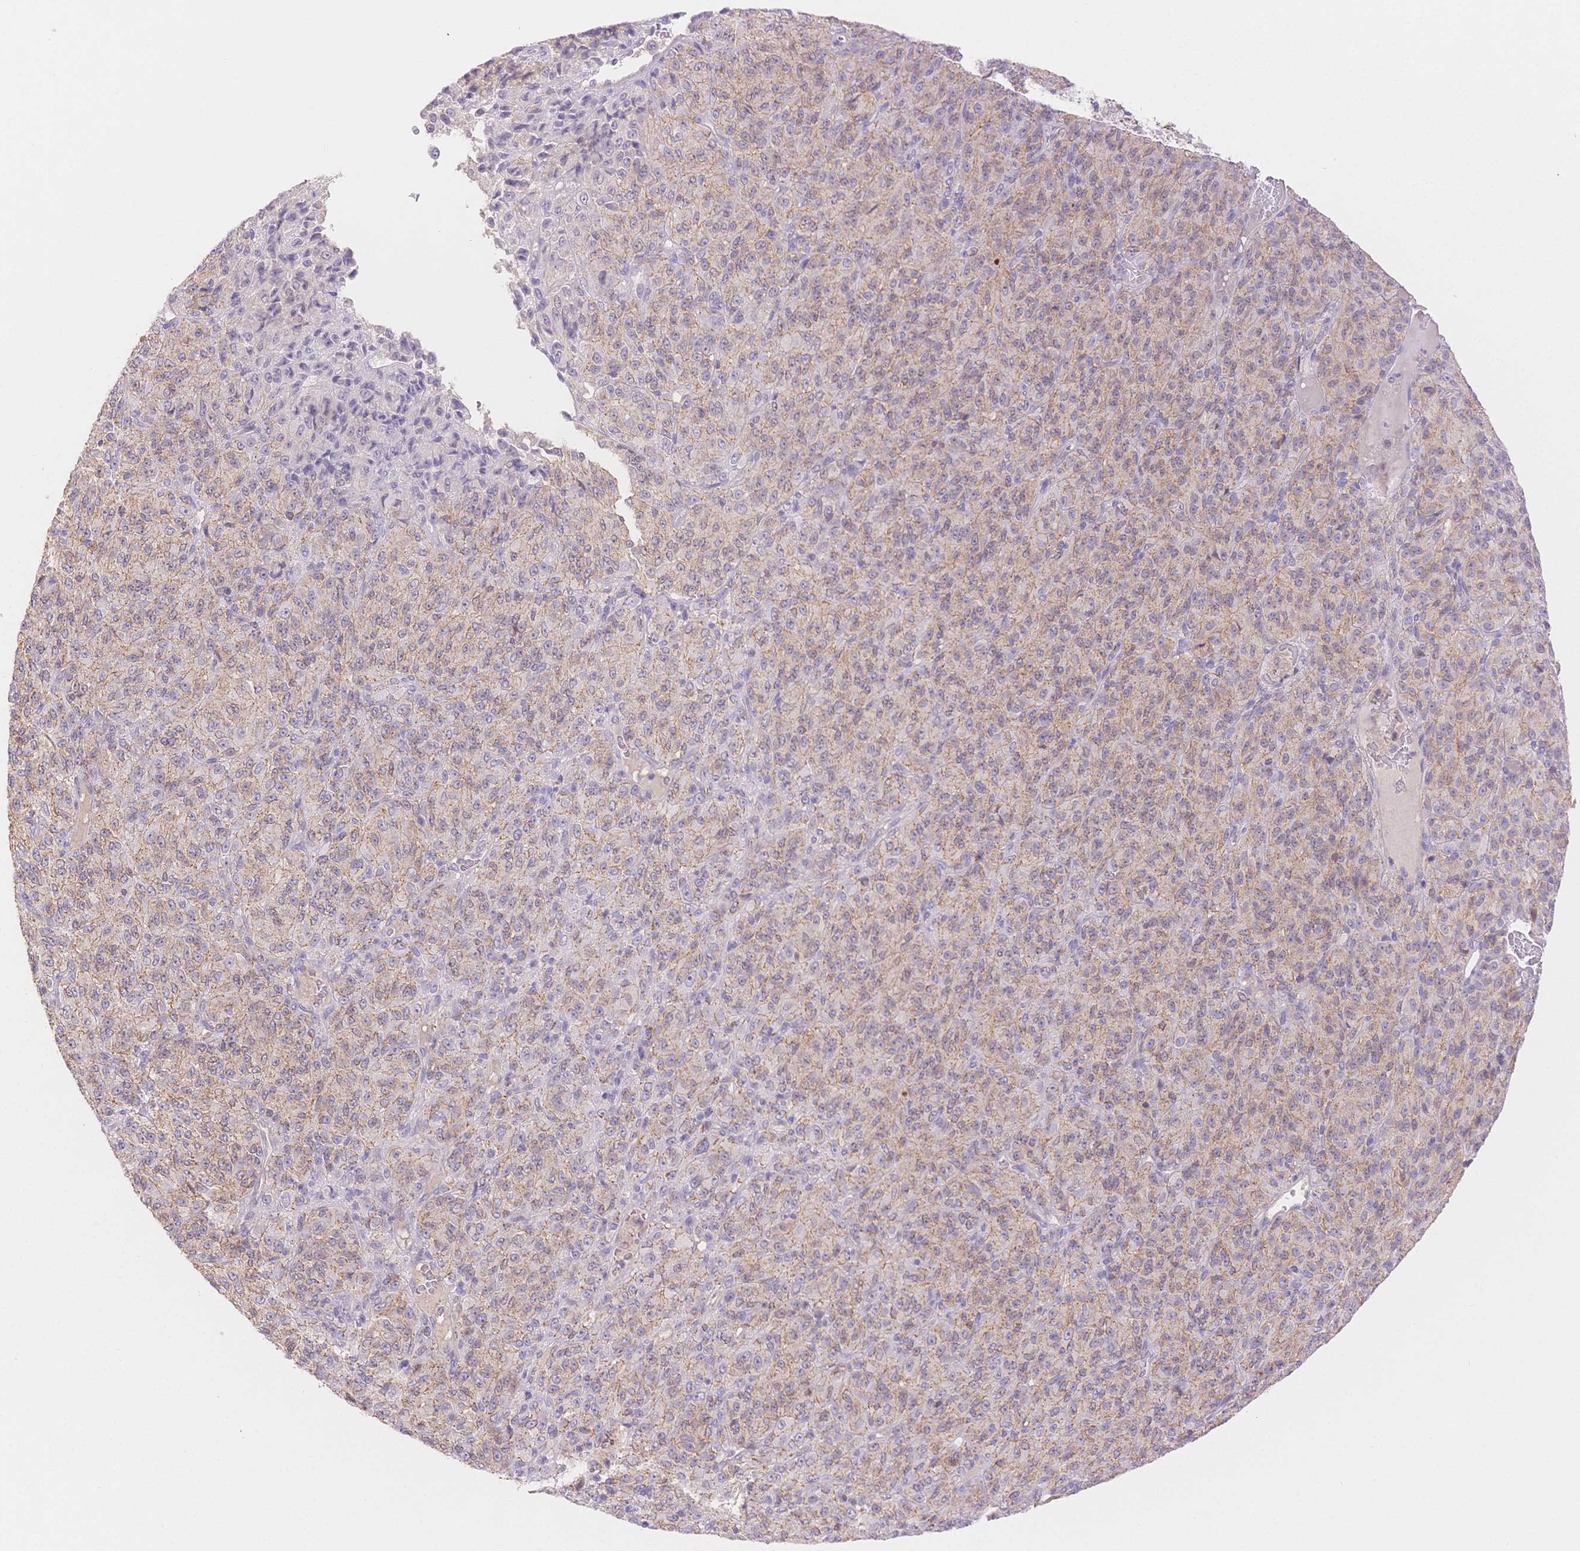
{"staining": {"intensity": "weak", "quantity": "<25%", "location": "cytoplasmic/membranous"}, "tissue": "melanoma", "cell_type": "Tumor cells", "image_type": "cancer", "snomed": [{"axis": "morphology", "description": "Malignant melanoma, Metastatic site"}, {"axis": "topography", "description": "Brain"}], "caption": "Tumor cells are negative for brown protein staining in malignant melanoma (metastatic site).", "gene": "WDR54", "patient": {"sex": "female", "age": 56}}